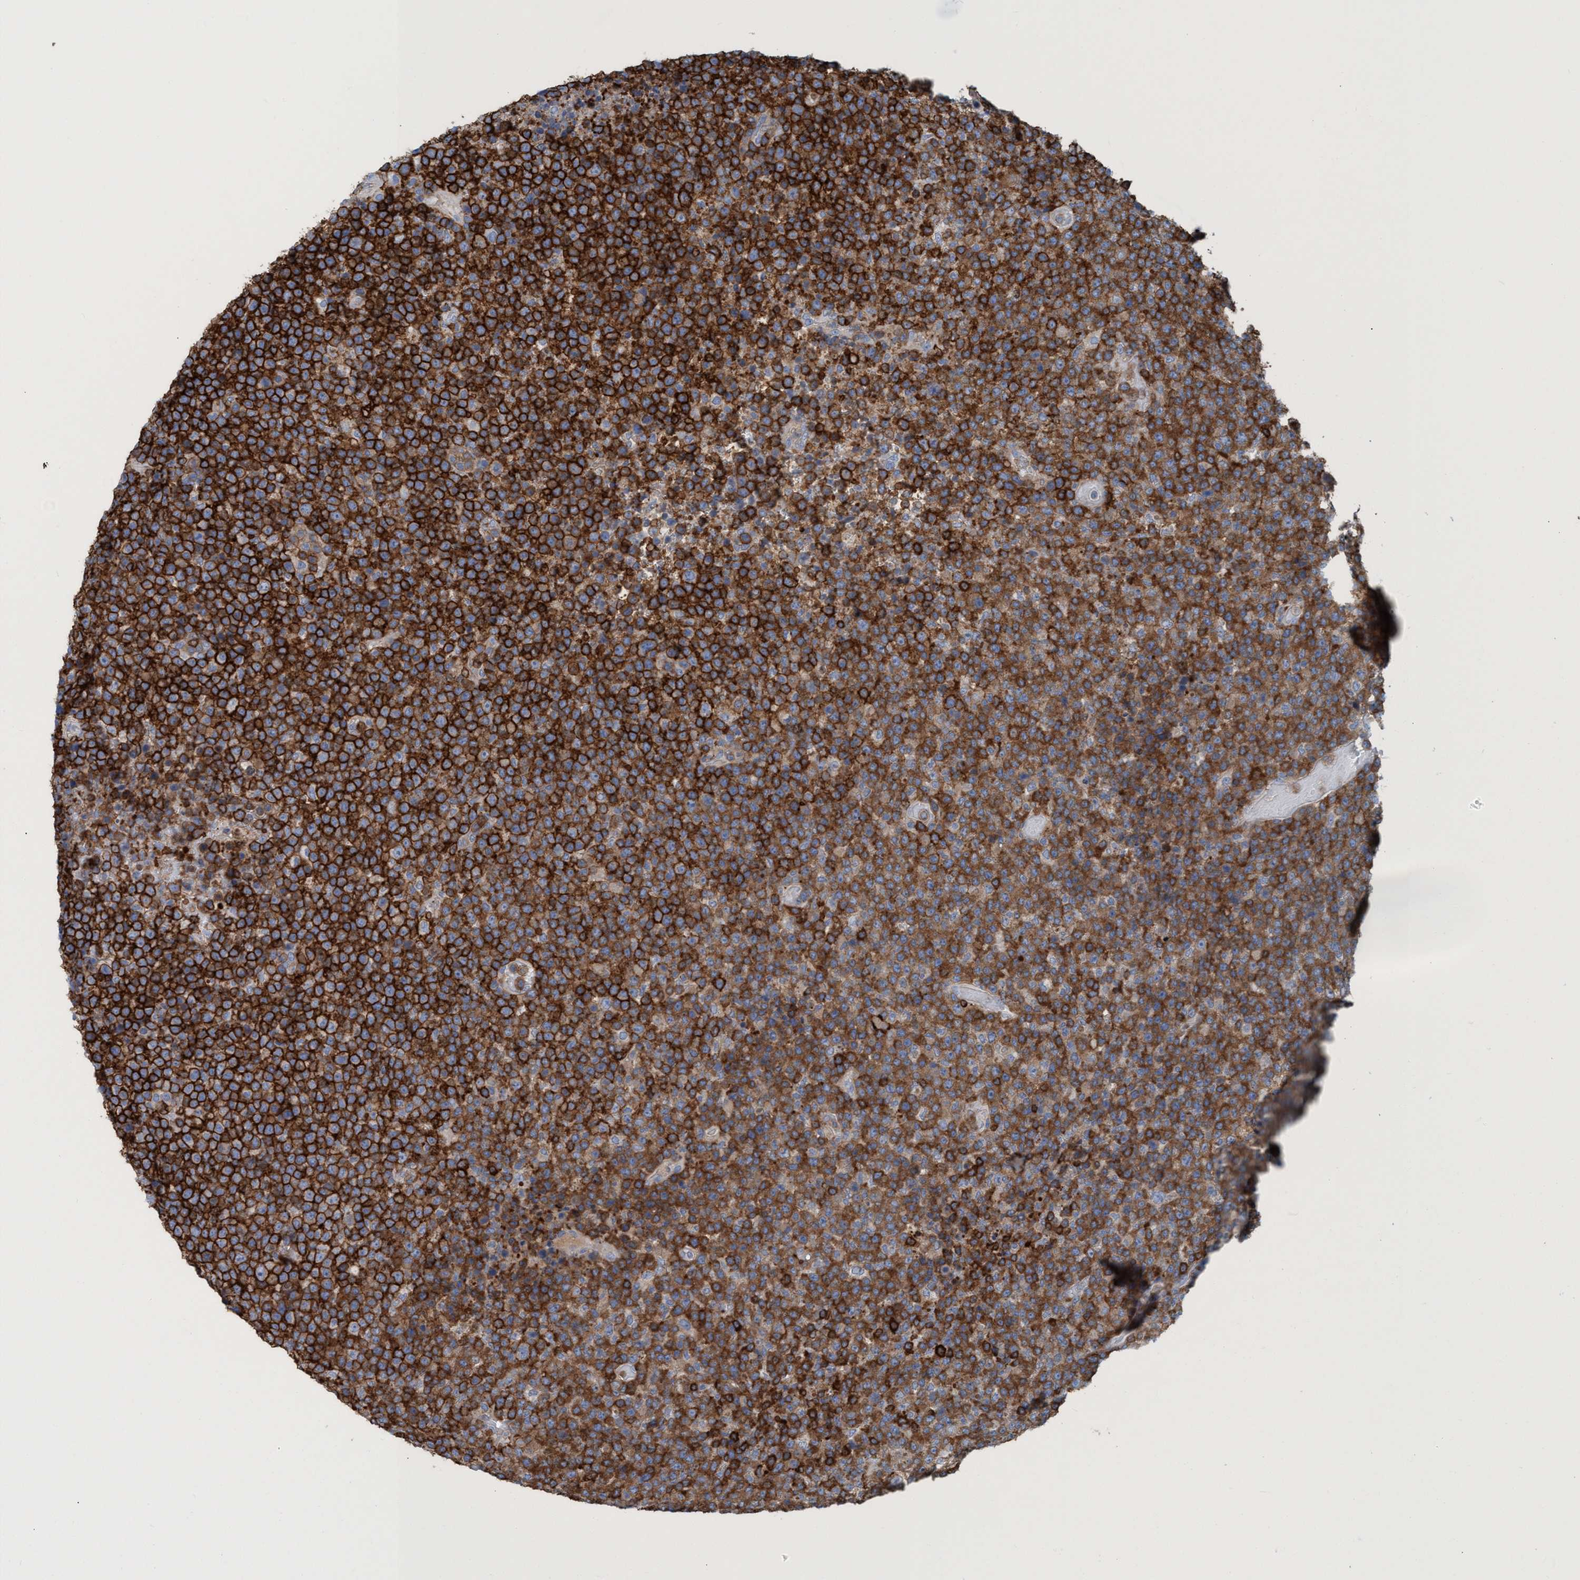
{"staining": {"intensity": "strong", "quantity": ">75%", "location": "cytoplasmic/membranous"}, "tissue": "lymphoma", "cell_type": "Tumor cells", "image_type": "cancer", "snomed": [{"axis": "morphology", "description": "Malignant lymphoma, non-Hodgkin's type, High grade"}, {"axis": "topography", "description": "Lymph node"}], "caption": "Immunohistochemical staining of lymphoma displays high levels of strong cytoplasmic/membranous protein positivity in about >75% of tumor cells.", "gene": "EZR", "patient": {"sex": "male", "age": 13}}